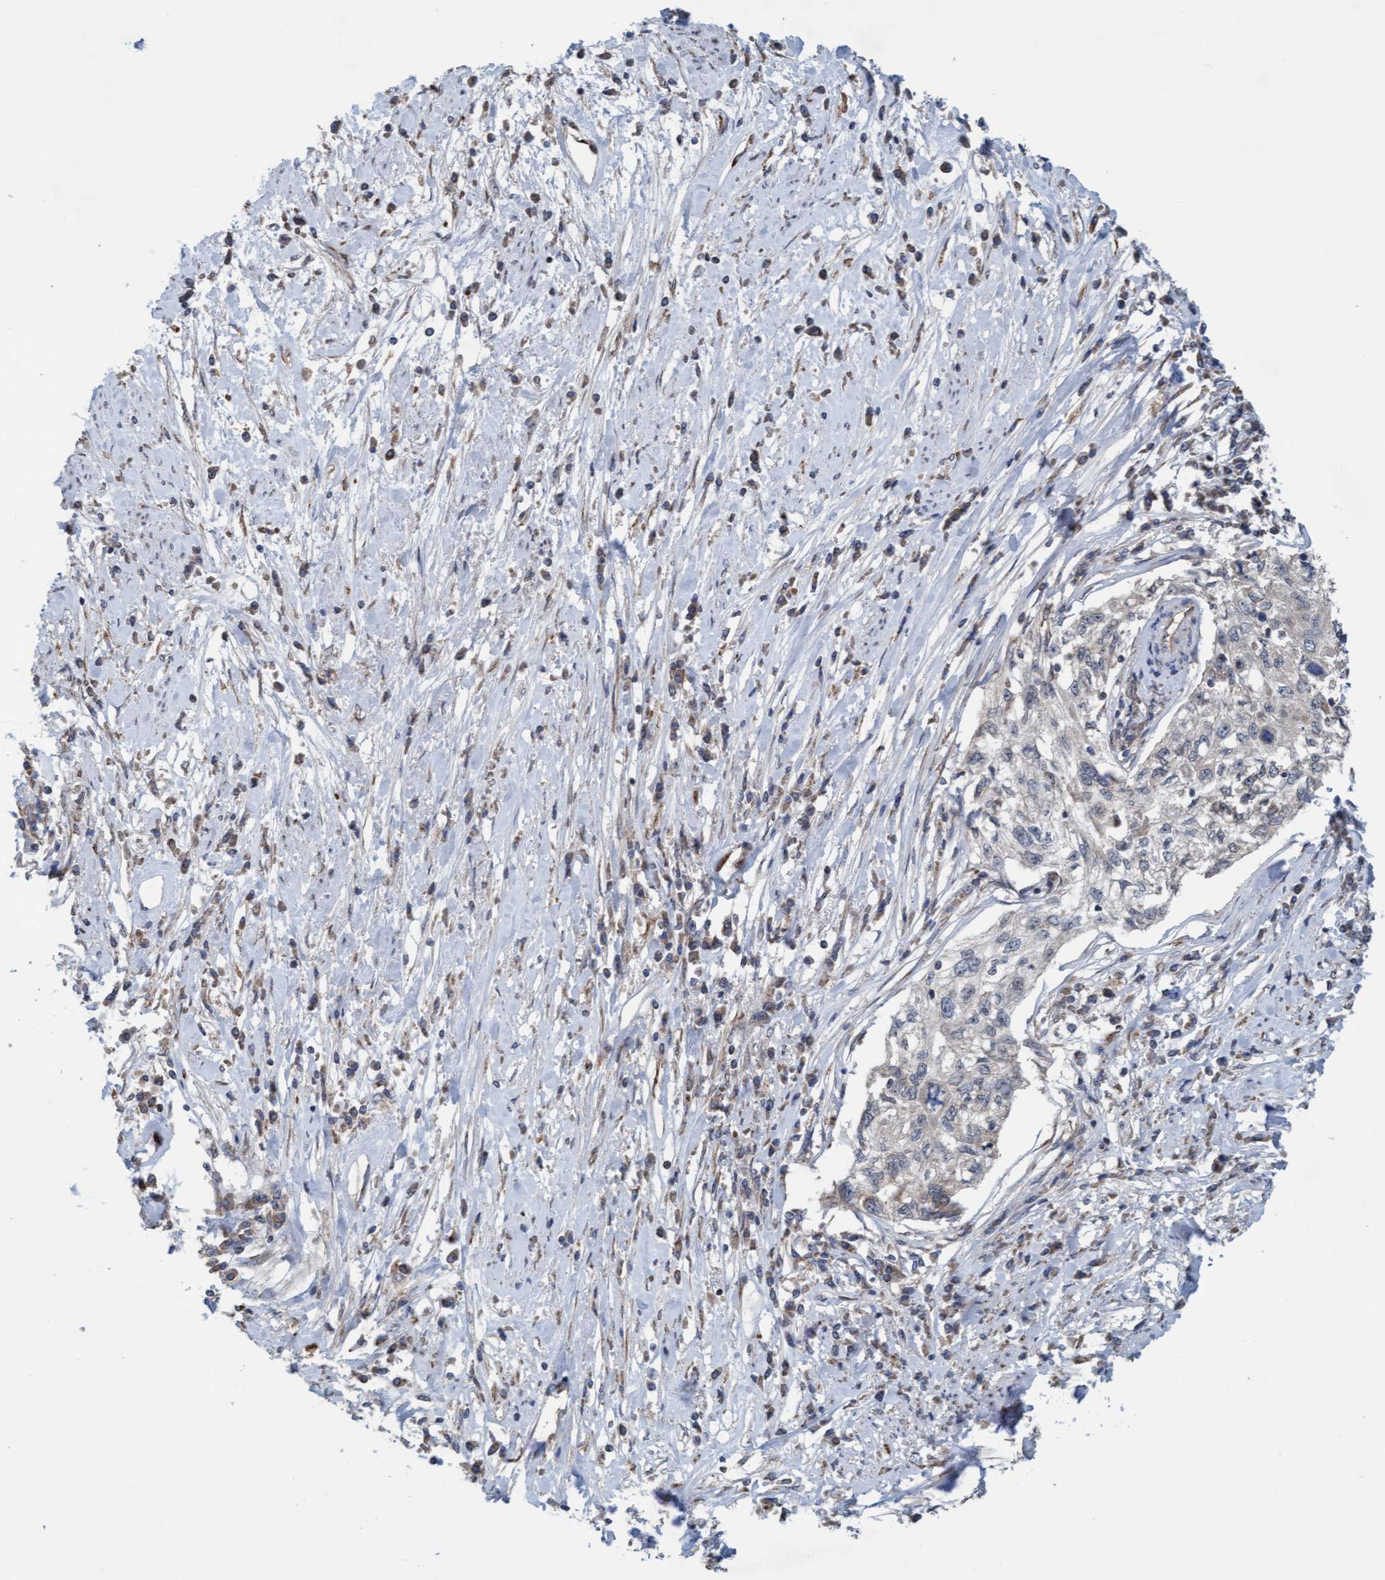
{"staining": {"intensity": "negative", "quantity": "none", "location": "none"}, "tissue": "cervical cancer", "cell_type": "Tumor cells", "image_type": "cancer", "snomed": [{"axis": "morphology", "description": "Squamous cell carcinoma, NOS"}, {"axis": "topography", "description": "Cervix"}], "caption": "Photomicrograph shows no significant protein positivity in tumor cells of cervical squamous cell carcinoma. Brightfield microscopy of IHC stained with DAB (brown) and hematoxylin (blue), captured at high magnification.", "gene": "ZNF566", "patient": {"sex": "female", "age": 57}}